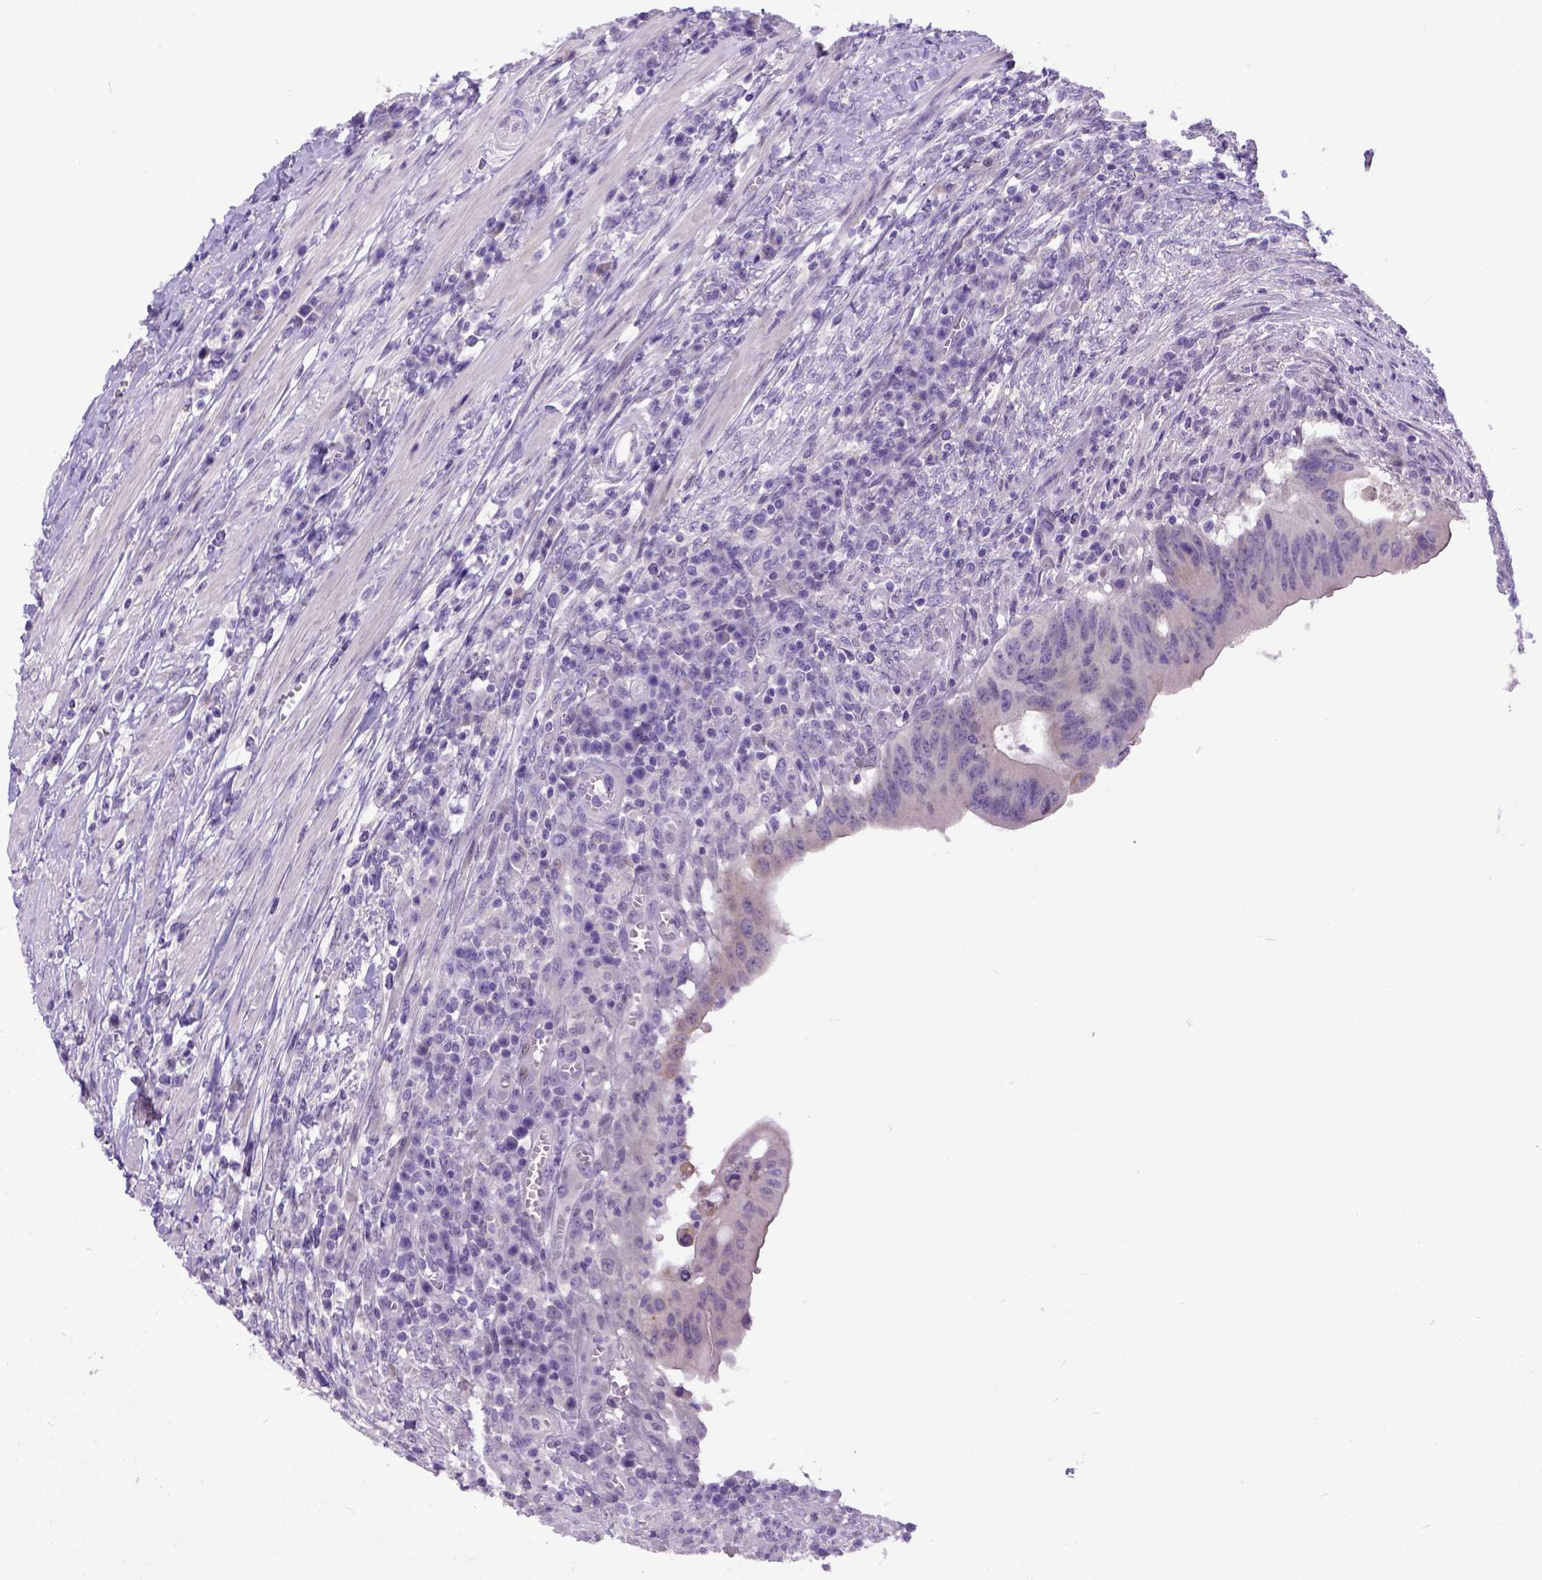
{"staining": {"intensity": "weak", "quantity": ">75%", "location": "cytoplasmic/membranous"}, "tissue": "colorectal cancer", "cell_type": "Tumor cells", "image_type": "cancer", "snomed": [{"axis": "morphology", "description": "Adenocarcinoma, NOS"}, {"axis": "topography", "description": "Colon"}], "caption": "Immunohistochemistry staining of colorectal adenocarcinoma, which shows low levels of weak cytoplasmic/membranous positivity in about >75% of tumor cells indicating weak cytoplasmic/membranous protein positivity. The staining was performed using DAB (brown) for protein detection and nuclei were counterstained in hematoxylin (blue).", "gene": "NEK5", "patient": {"sex": "male", "age": 65}}